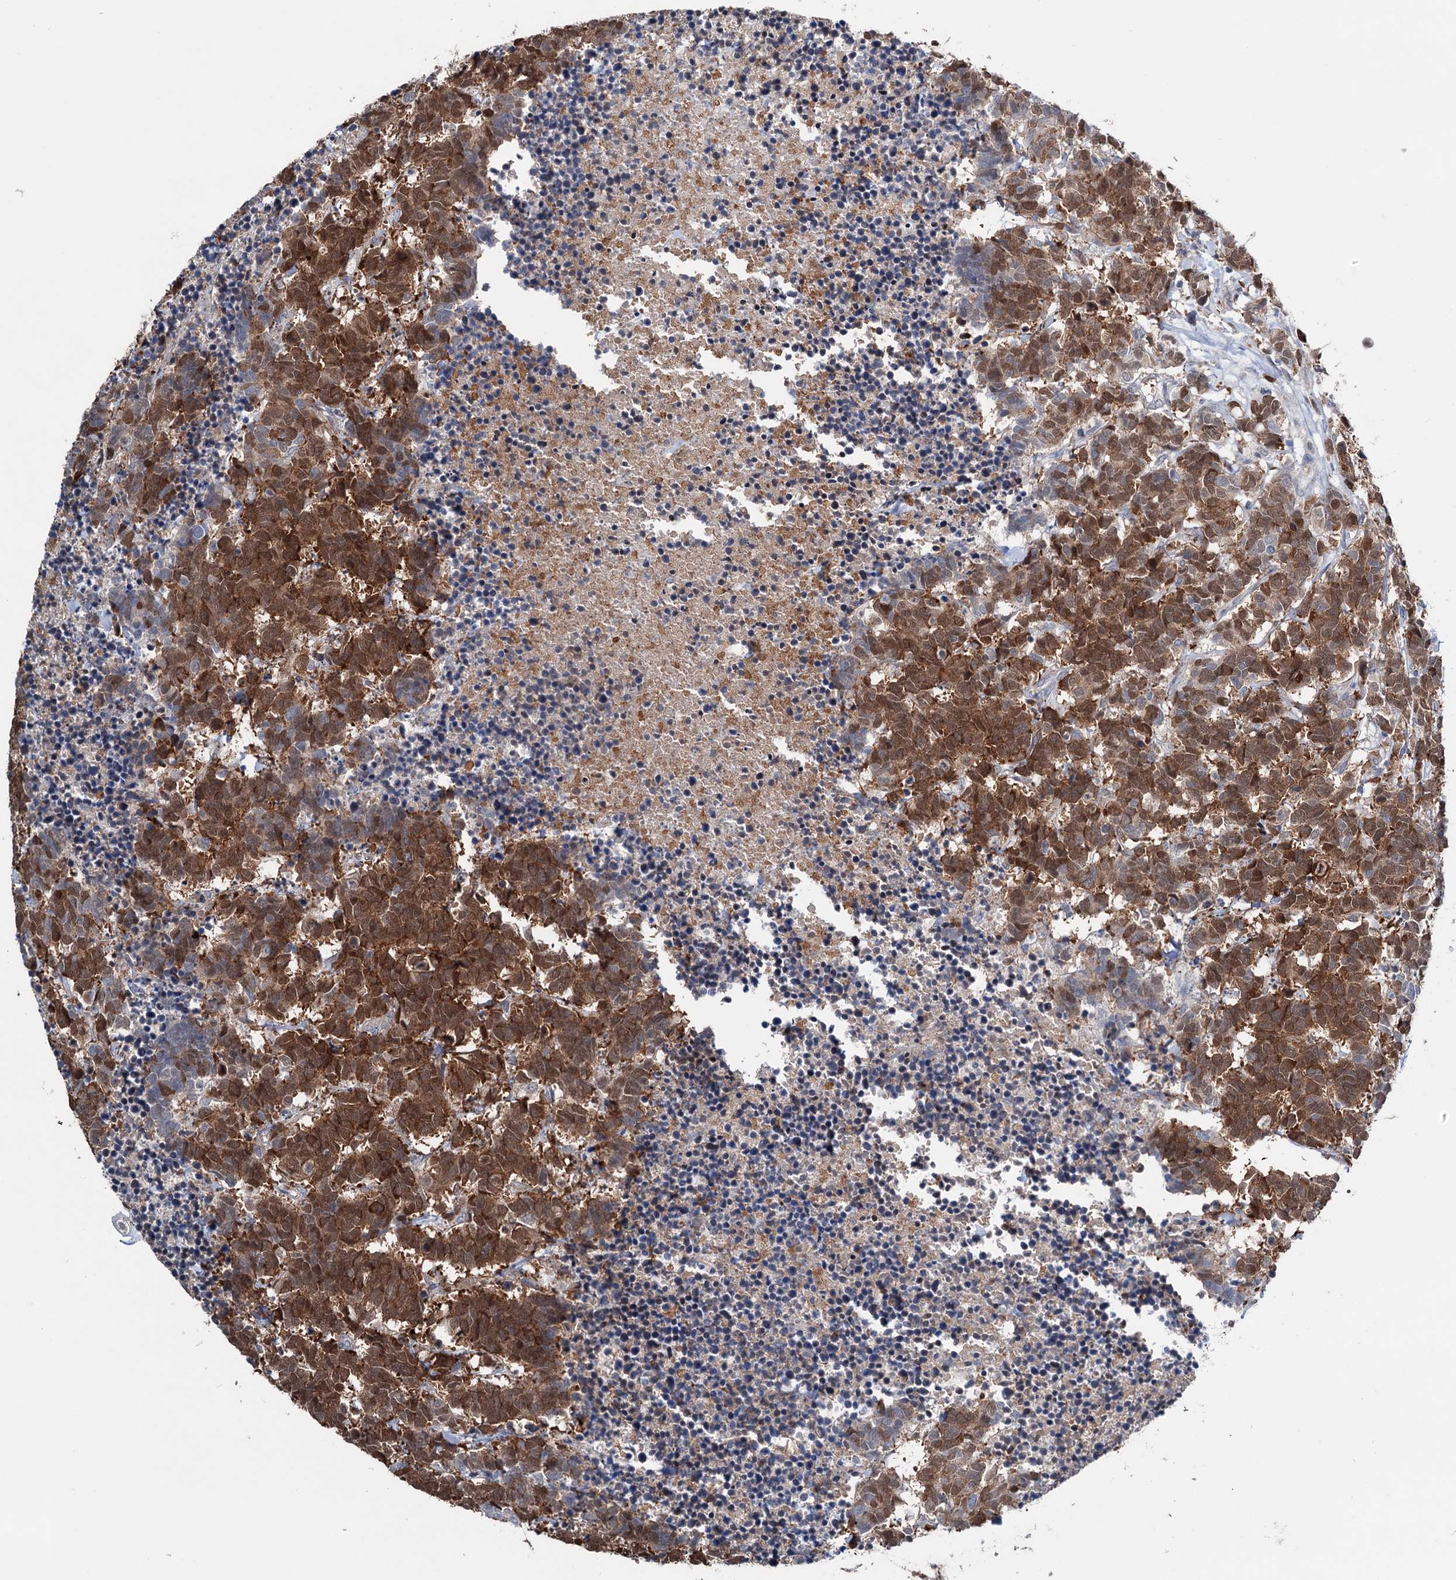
{"staining": {"intensity": "strong", "quantity": ">75%", "location": "cytoplasmic/membranous,nuclear"}, "tissue": "carcinoid", "cell_type": "Tumor cells", "image_type": "cancer", "snomed": [{"axis": "morphology", "description": "Carcinoma, NOS"}, {"axis": "morphology", "description": "Carcinoid, malignant, NOS"}, {"axis": "topography", "description": "Urinary bladder"}], "caption": "Tumor cells reveal strong cytoplasmic/membranous and nuclear positivity in about >75% of cells in carcinoid.", "gene": "NCAPD2", "patient": {"sex": "male", "age": 57}}